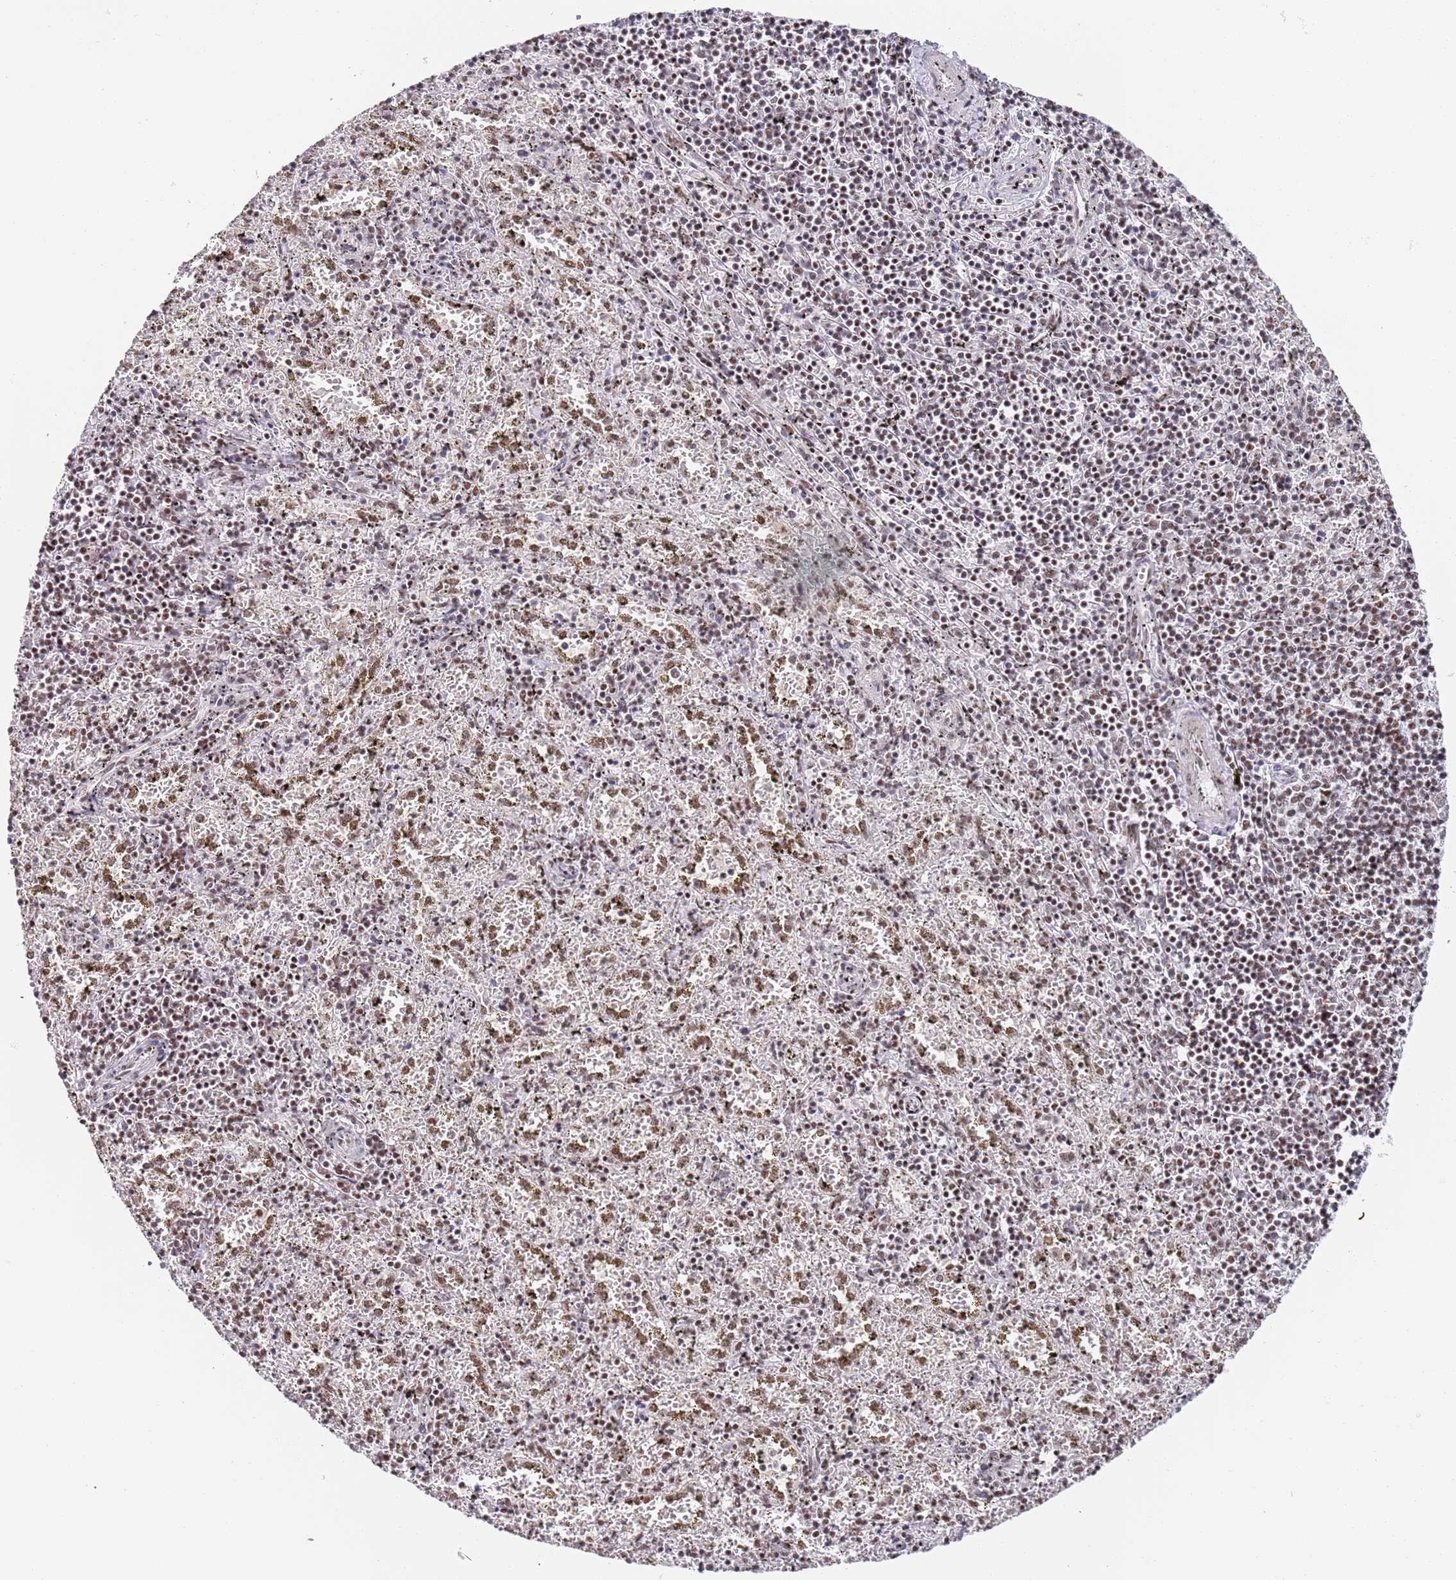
{"staining": {"intensity": "moderate", "quantity": ">75%", "location": "nuclear"}, "tissue": "spleen", "cell_type": "Cells in red pulp", "image_type": "normal", "snomed": [{"axis": "morphology", "description": "Normal tissue, NOS"}, {"axis": "topography", "description": "Spleen"}], "caption": "About >75% of cells in red pulp in normal human spleen display moderate nuclear protein staining as visualized by brown immunohistochemical staining.", "gene": "AKAP8L", "patient": {"sex": "male", "age": 11}}